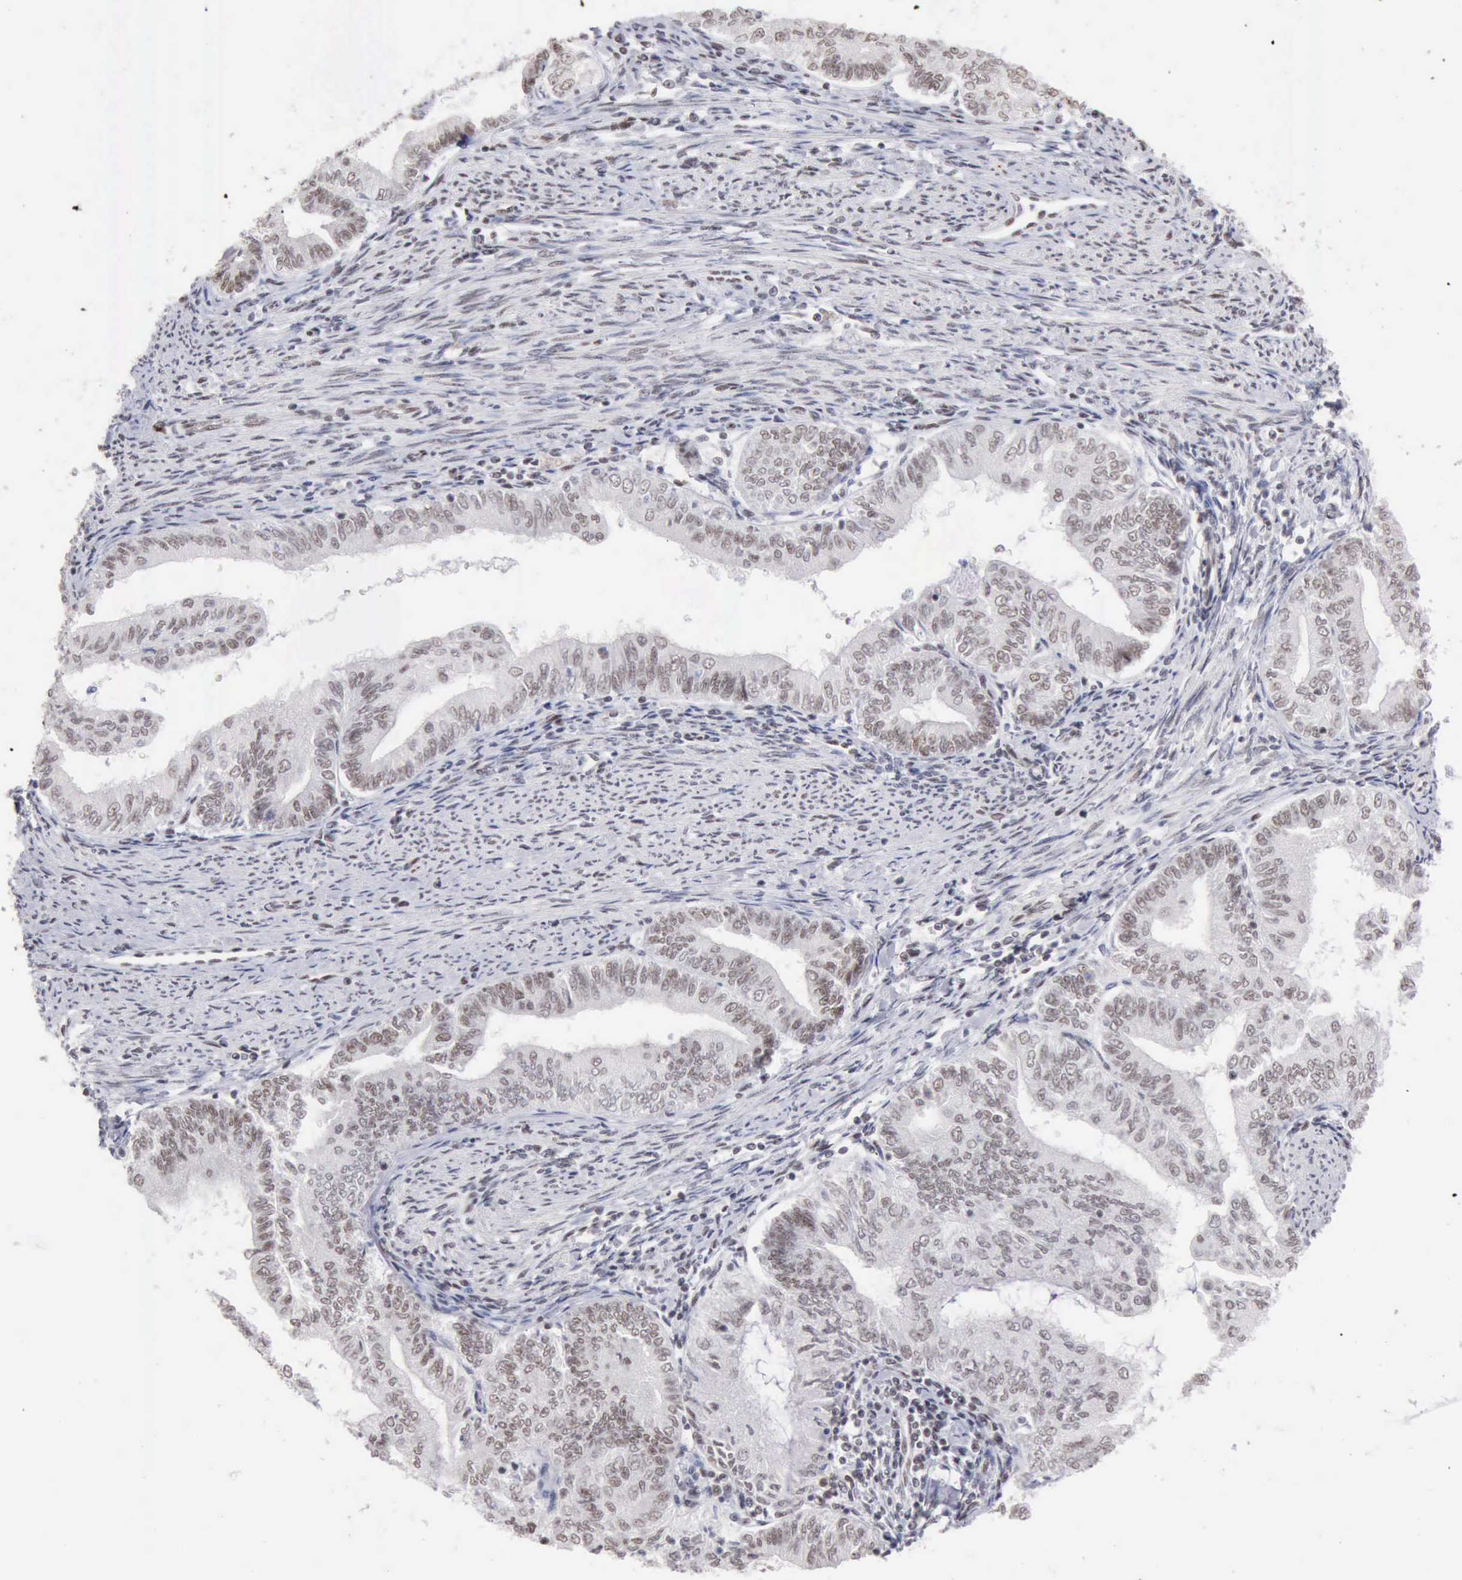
{"staining": {"intensity": "weak", "quantity": "25%-75%", "location": "nuclear"}, "tissue": "endometrial cancer", "cell_type": "Tumor cells", "image_type": "cancer", "snomed": [{"axis": "morphology", "description": "Adenocarcinoma, NOS"}, {"axis": "topography", "description": "Endometrium"}], "caption": "The micrograph reveals staining of adenocarcinoma (endometrial), revealing weak nuclear protein expression (brown color) within tumor cells.", "gene": "TAF1", "patient": {"sex": "female", "age": 66}}